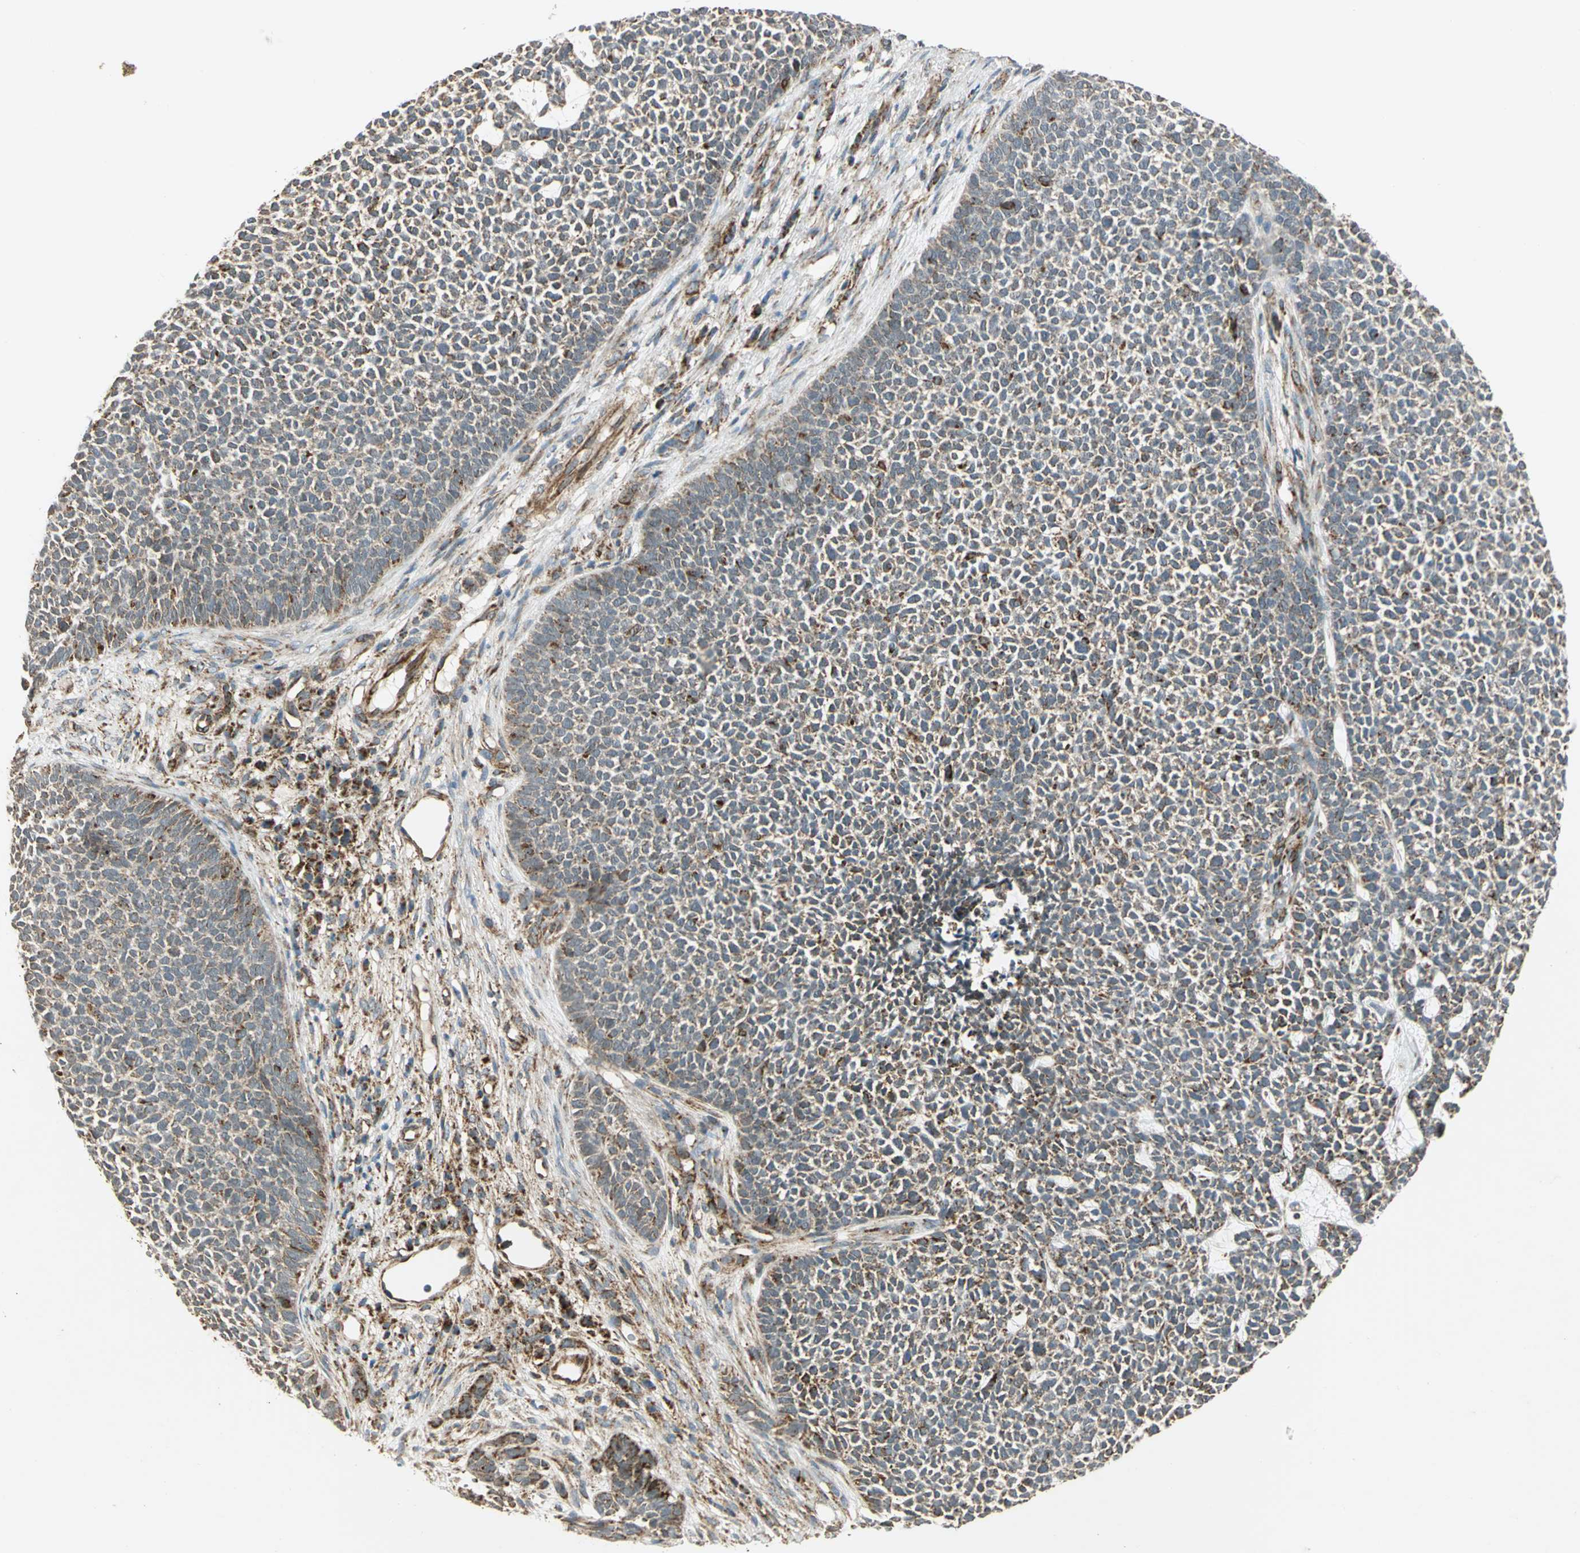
{"staining": {"intensity": "moderate", "quantity": ">75%", "location": "cytoplasmic/membranous"}, "tissue": "skin cancer", "cell_type": "Tumor cells", "image_type": "cancer", "snomed": [{"axis": "morphology", "description": "Basal cell carcinoma"}, {"axis": "topography", "description": "Skin"}], "caption": "Immunohistochemistry (DAB (3,3'-diaminobenzidine)) staining of skin cancer shows moderate cytoplasmic/membranous protein positivity in approximately >75% of tumor cells. The staining was performed using DAB, with brown indicating positive protein expression. Nuclei are stained blue with hematoxylin.", "gene": "MRPS22", "patient": {"sex": "female", "age": 84}}